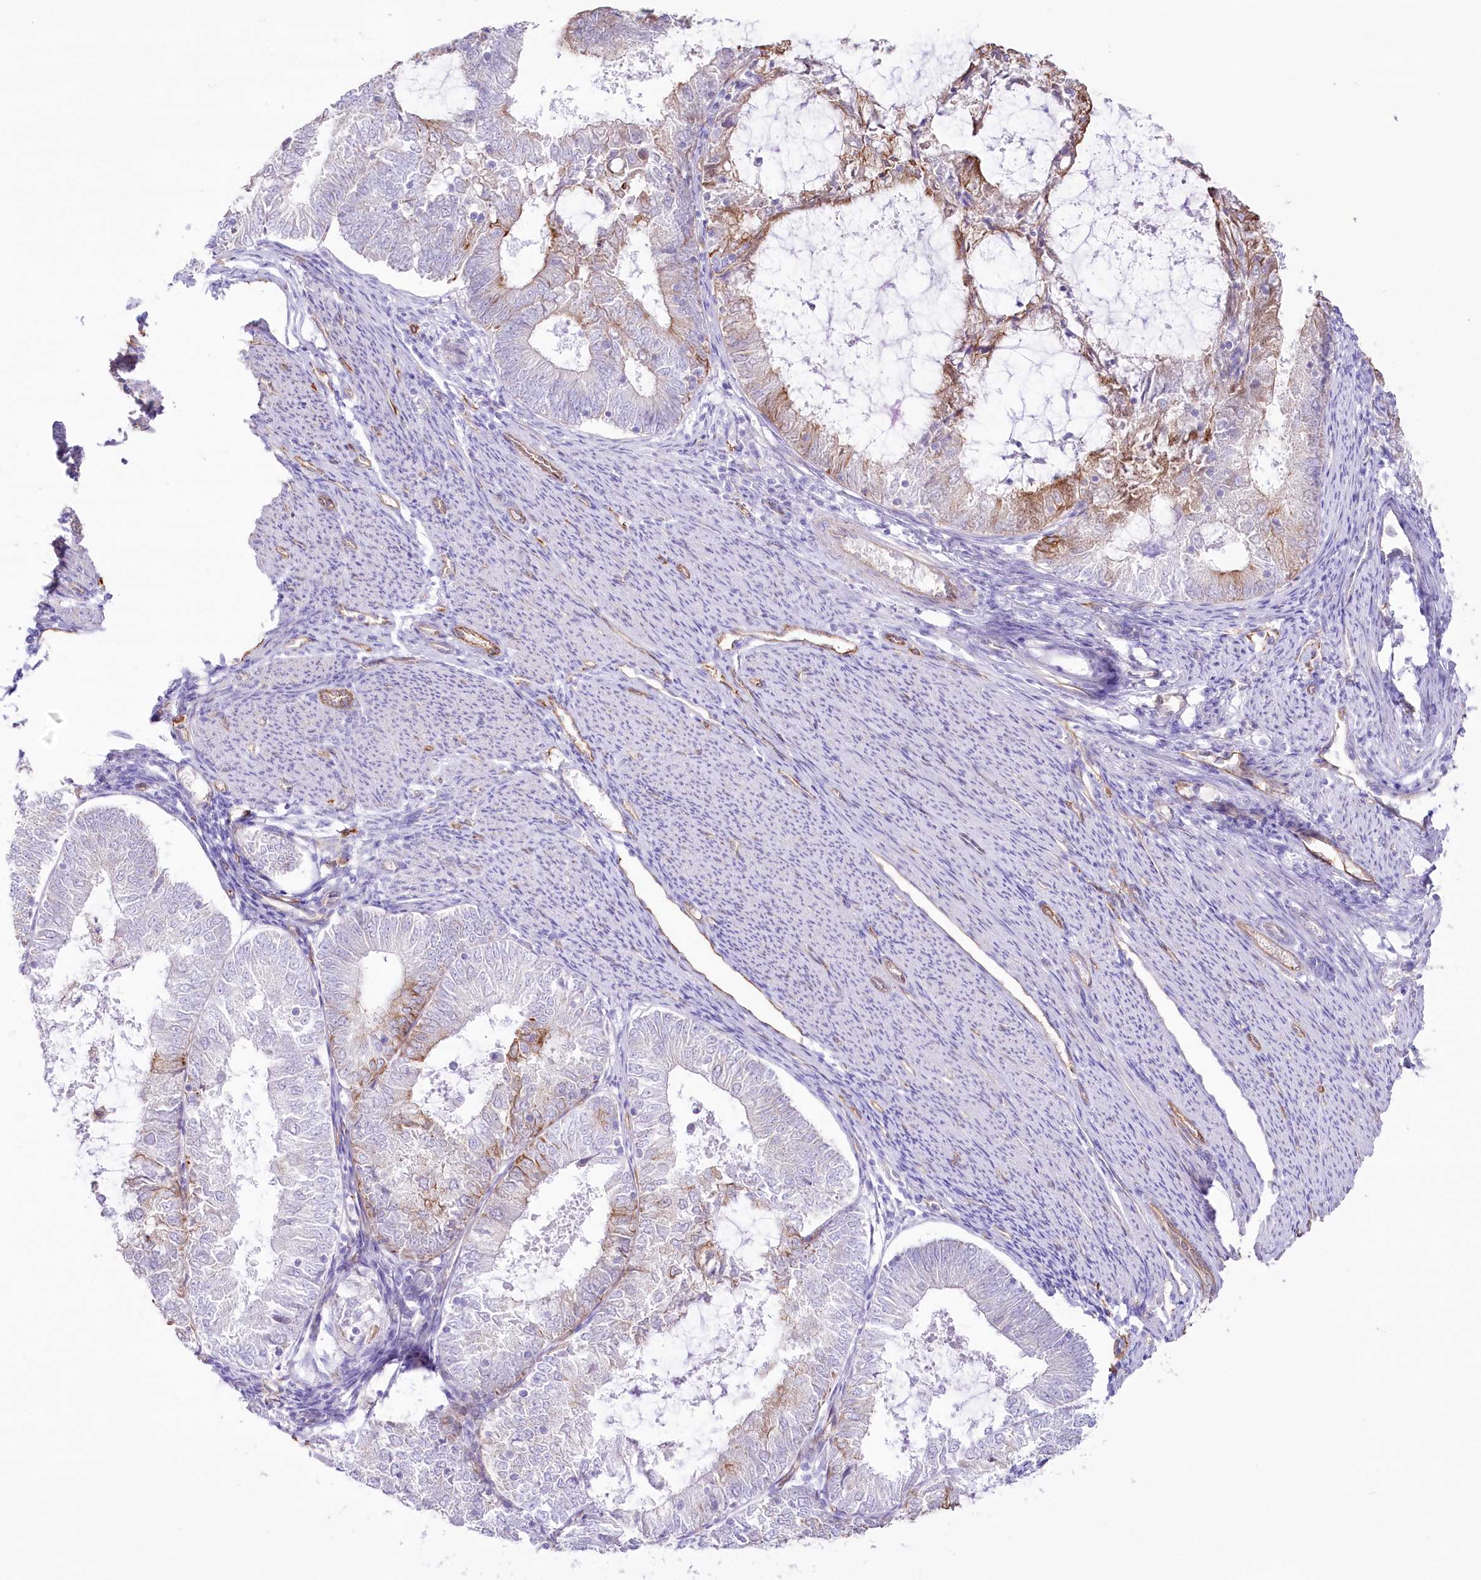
{"staining": {"intensity": "moderate", "quantity": "<25%", "location": "cytoplasmic/membranous"}, "tissue": "endometrial cancer", "cell_type": "Tumor cells", "image_type": "cancer", "snomed": [{"axis": "morphology", "description": "Adenocarcinoma, NOS"}, {"axis": "topography", "description": "Endometrium"}], "caption": "DAB immunohistochemical staining of endometrial adenocarcinoma demonstrates moderate cytoplasmic/membranous protein staining in approximately <25% of tumor cells. (DAB (3,3'-diaminobenzidine) IHC, brown staining for protein, blue staining for nuclei).", "gene": "SLC39A10", "patient": {"sex": "female", "age": 57}}